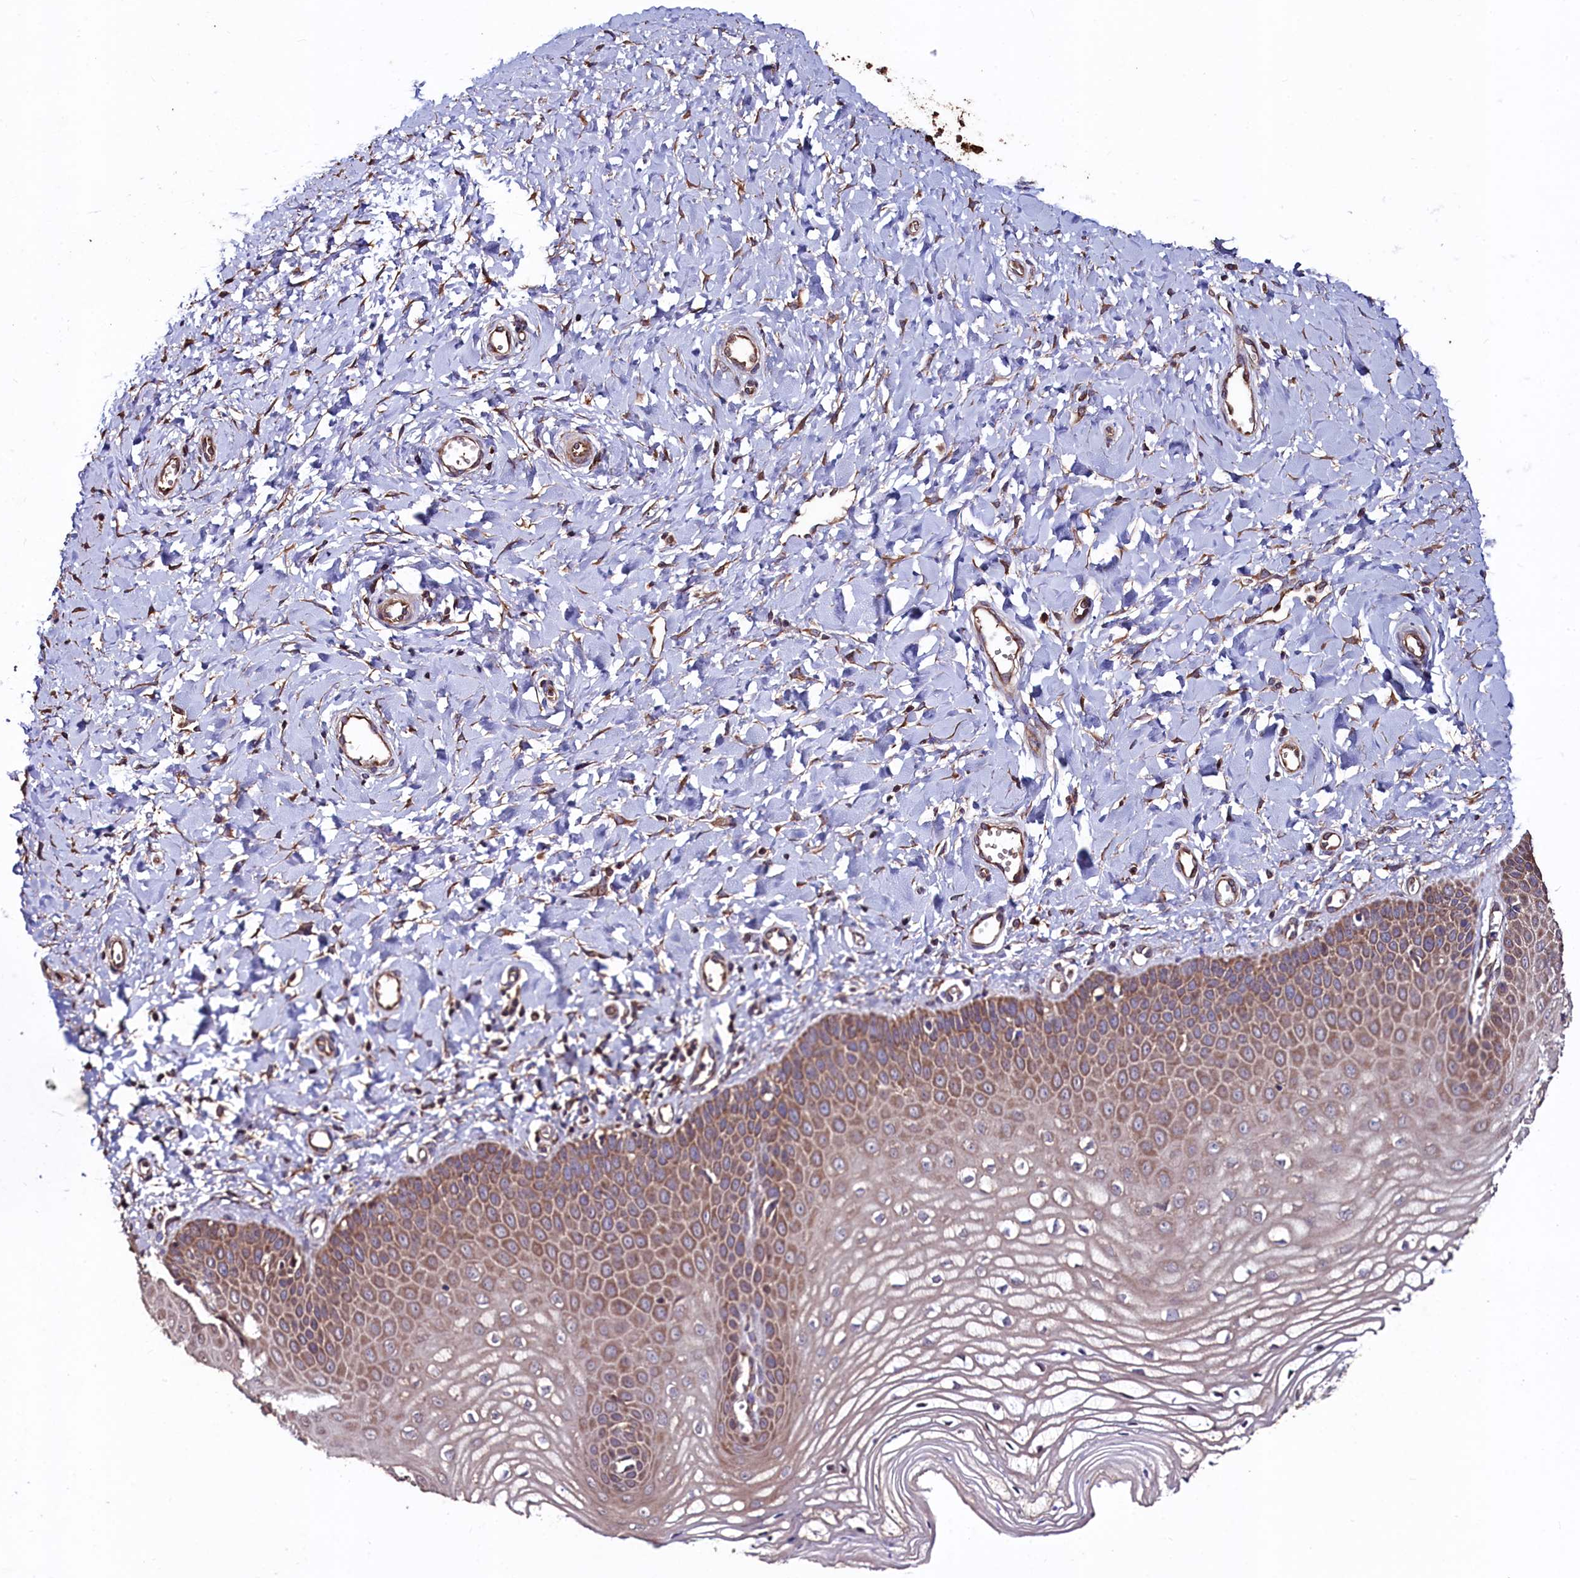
{"staining": {"intensity": "moderate", "quantity": ">75%", "location": "cytoplasmic/membranous"}, "tissue": "vagina", "cell_type": "Squamous epithelial cells", "image_type": "normal", "snomed": [{"axis": "morphology", "description": "Normal tissue, NOS"}, {"axis": "topography", "description": "Vagina"}, {"axis": "topography", "description": "Cervix"}], "caption": "DAB immunohistochemical staining of normal human vagina displays moderate cytoplasmic/membranous protein expression in approximately >75% of squamous epithelial cells. (DAB IHC with brightfield microscopy, high magnification).", "gene": "TMEM98", "patient": {"sex": "female", "age": 40}}